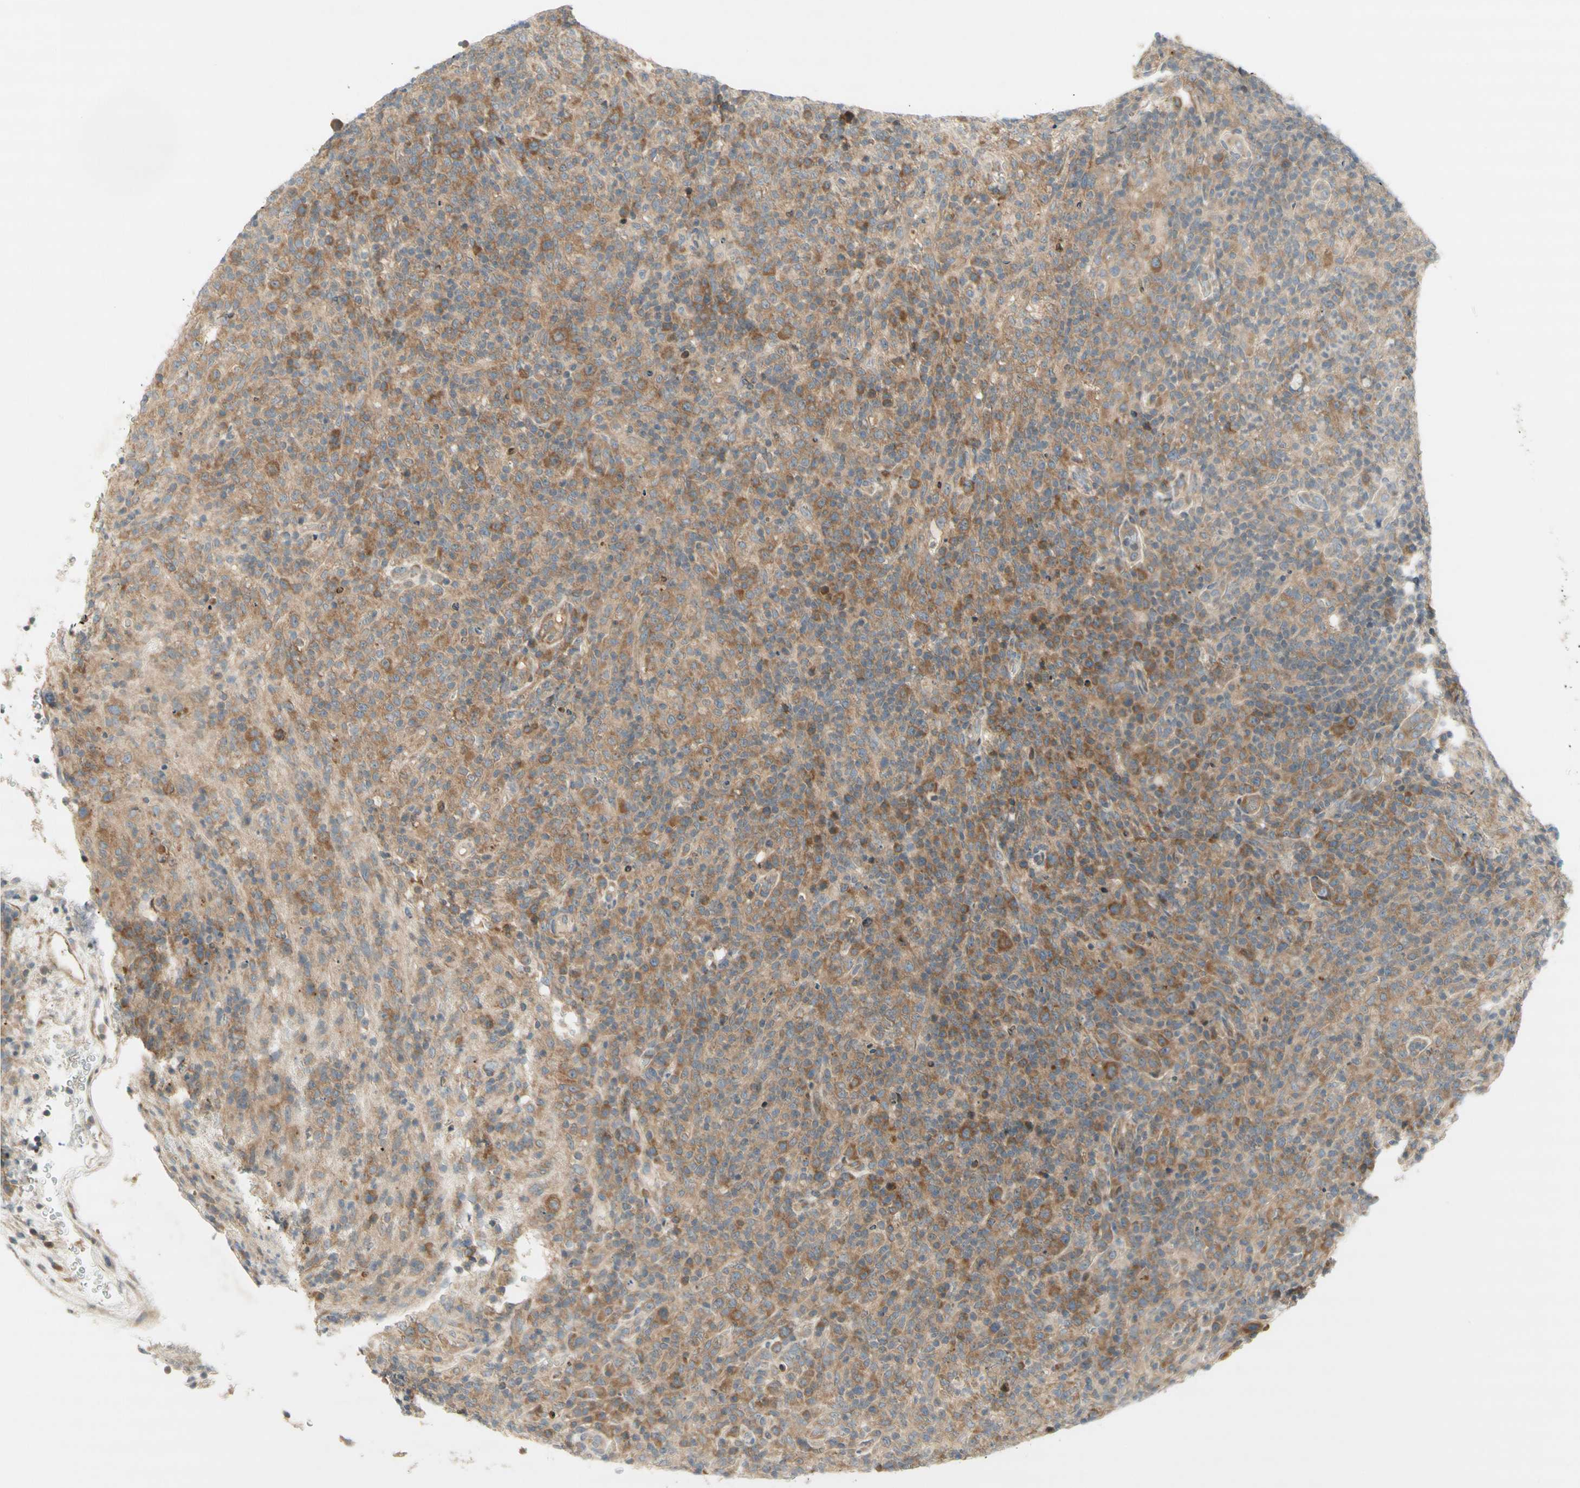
{"staining": {"intensity": "moderate", "quantity": "25%-75%", "location": "cytoplasmic/membranous"}, "tissue": "lymphoma", "cell_type": "Tumor cells", "image_type": "cancer", "snomed": [{"axis": "morphology", "description": "Malignant lymphoma, non-Hodgkin's type, High grade"}, {"axis": "topography", "description": "Lymph node"}], "caption": "A medium amount of moderate cytoplasmic/membranous positivity is present in about 25%-75% of tumor cells in high-grade malignant lymphoma, non-Hodgkin's type tissue.", "gene": "ETF1", "patient": {"sex": "female", "age": 76}}